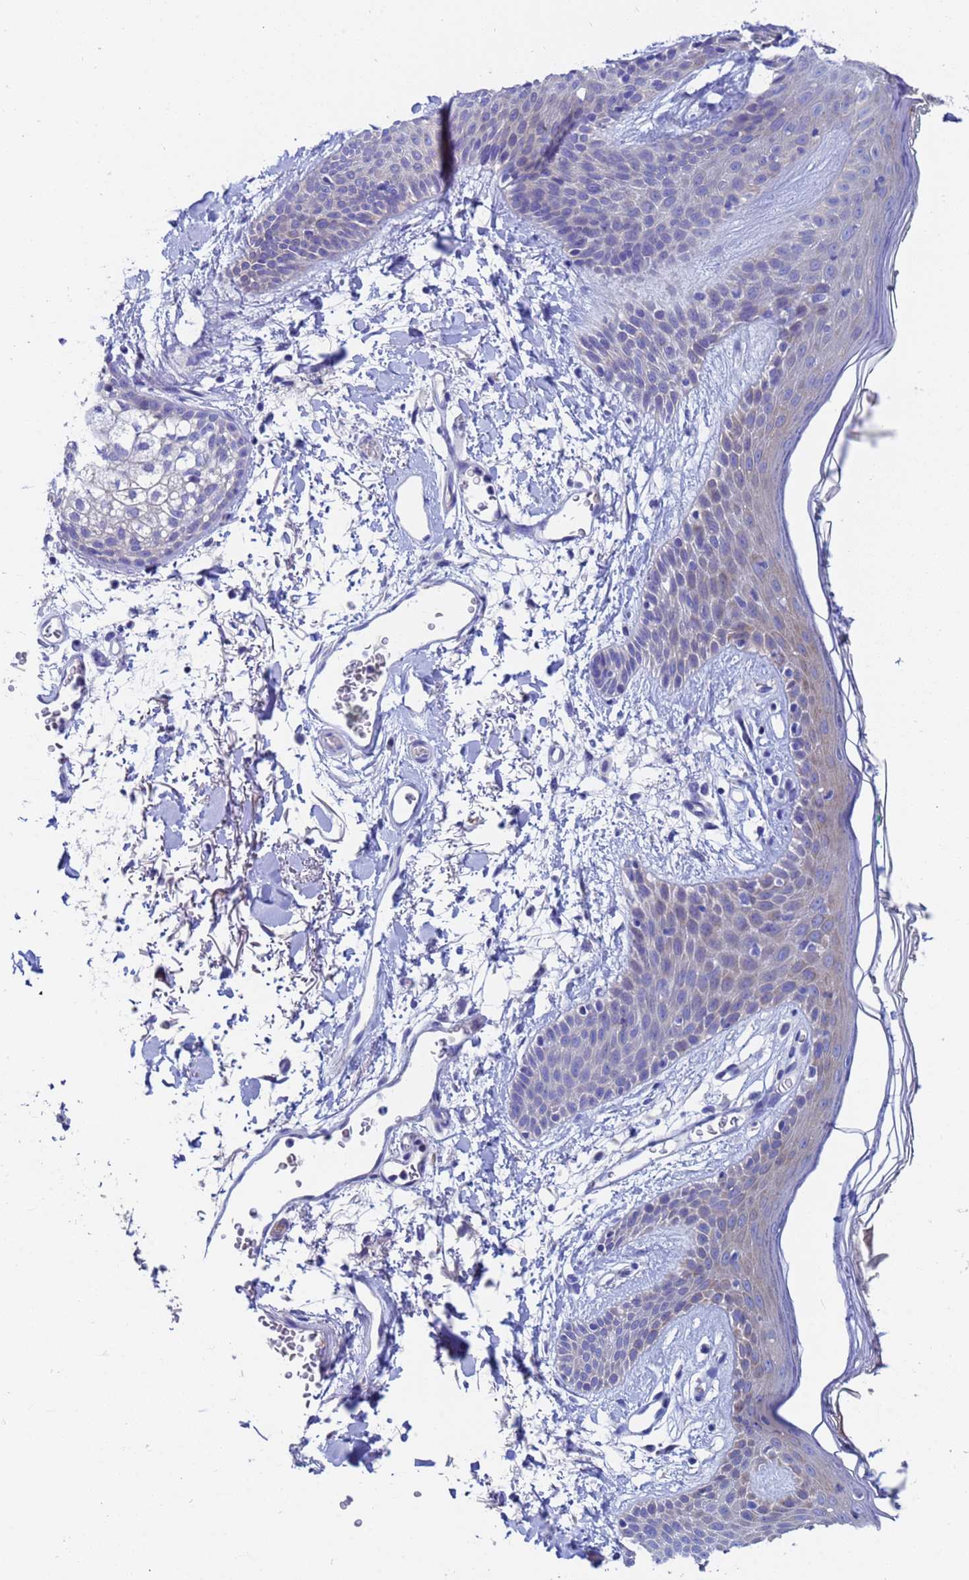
{"staining": {"intensity": "negative", "quantity": "none", "location": "none"}, "tissue": "skin", "cell_type": "Fibroblasts", "image_type": "normal", "snomed": [{"axis": "morphology", "description": "Normal tissue, NOS"}, {"axis": "topography", "description": "Skin"}], "caption": "Immunohistochemistry (IHC) micrograph of benign skin stained for a protein (brown), which reveals no staining in fibroblasts. (DAB IHC with hematoxylin counter stain).", "gene": "UBE2O", "patient": {"sex": "male", "age": 79}}